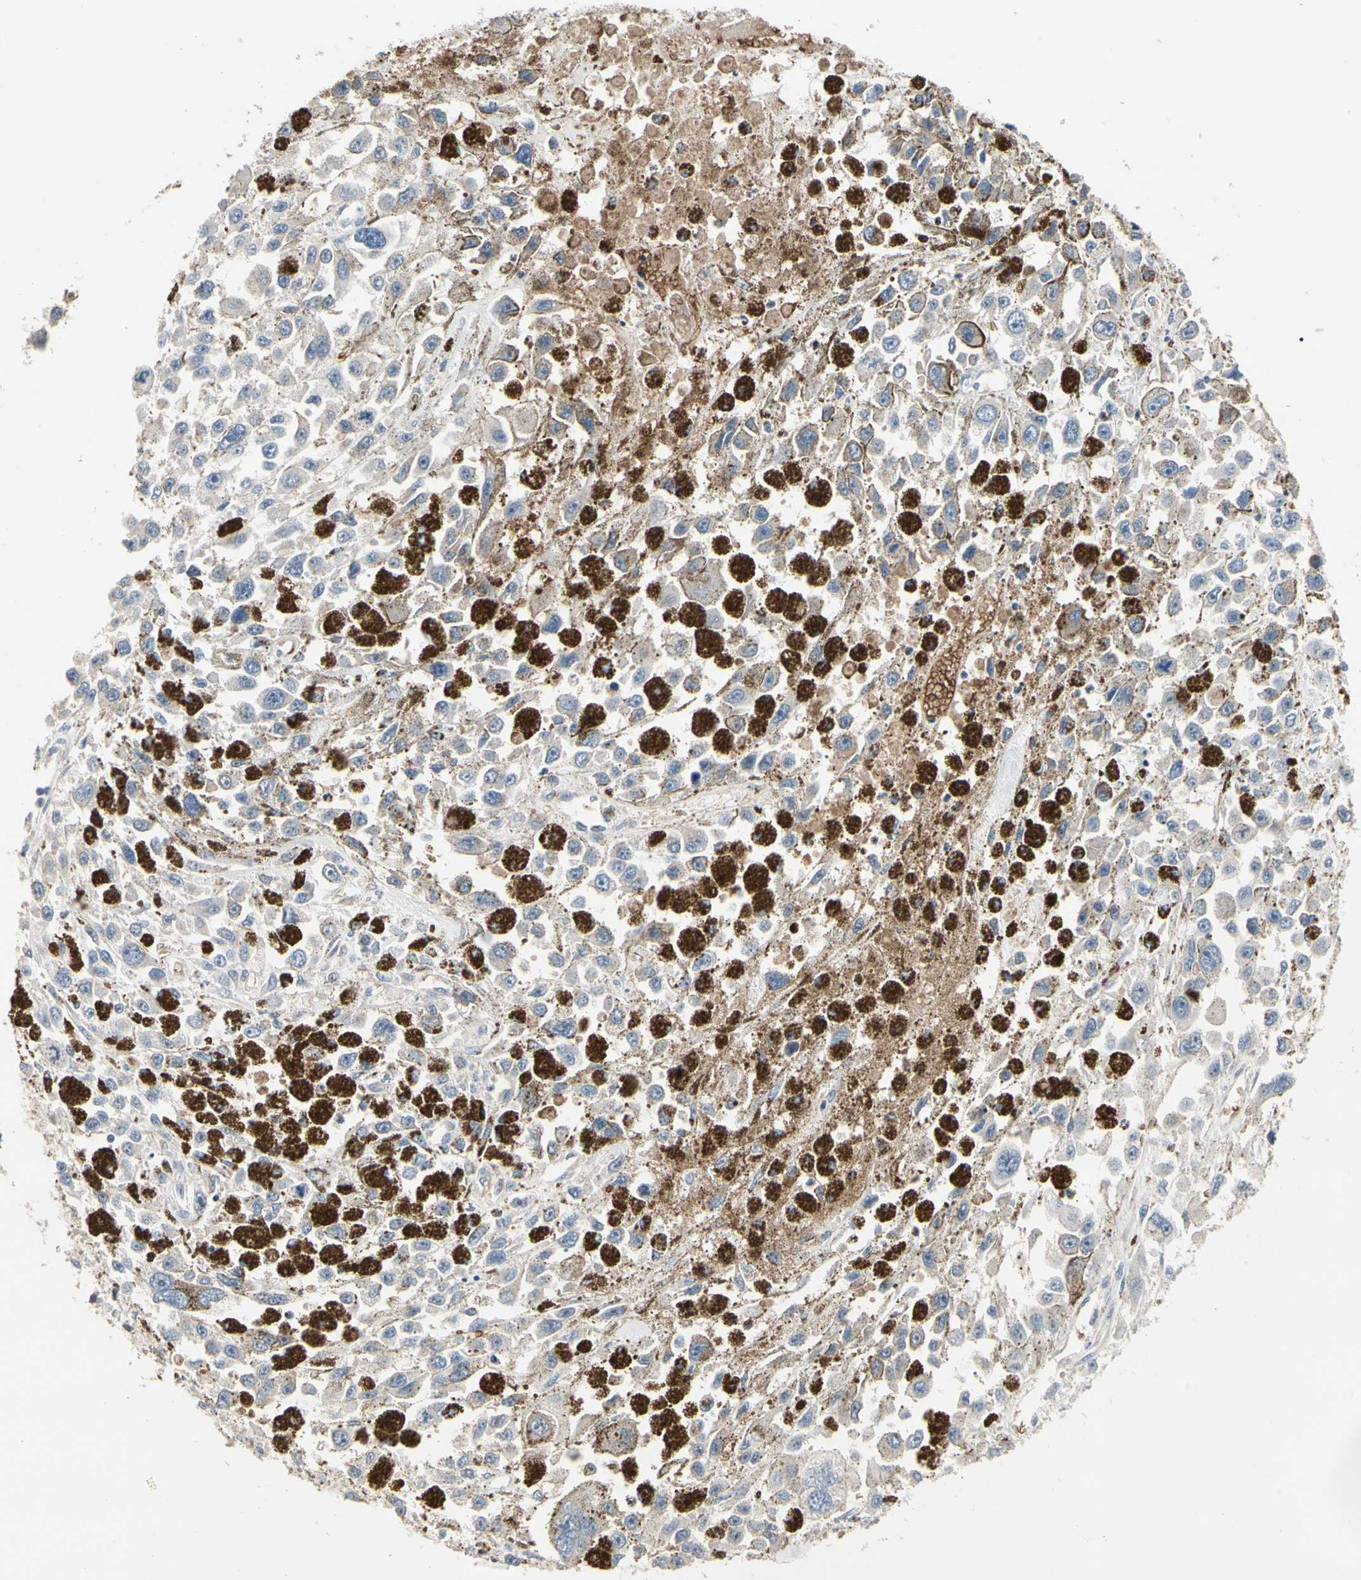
{"staining": {"intensity": "negative", "quantity": "none", "location": "none"}, "tissue": "melanoma", "cell_type": "Tumor cells", "image_type": "cancer", "snomed": [{"axis": "morphology", "description": "Malignant melanoma, Metastatic site"}, {"axis": "topography", "description": "Lymph node"}], "caption": "Tumor cells show no significant protein positivity in malignant melanoma (metastatic site). (DAB immunohistochemistry (IHC) with hematoxylin counter stain).", "gene": "HMGCR", "patient": {"sex": "male", "age": 59}}